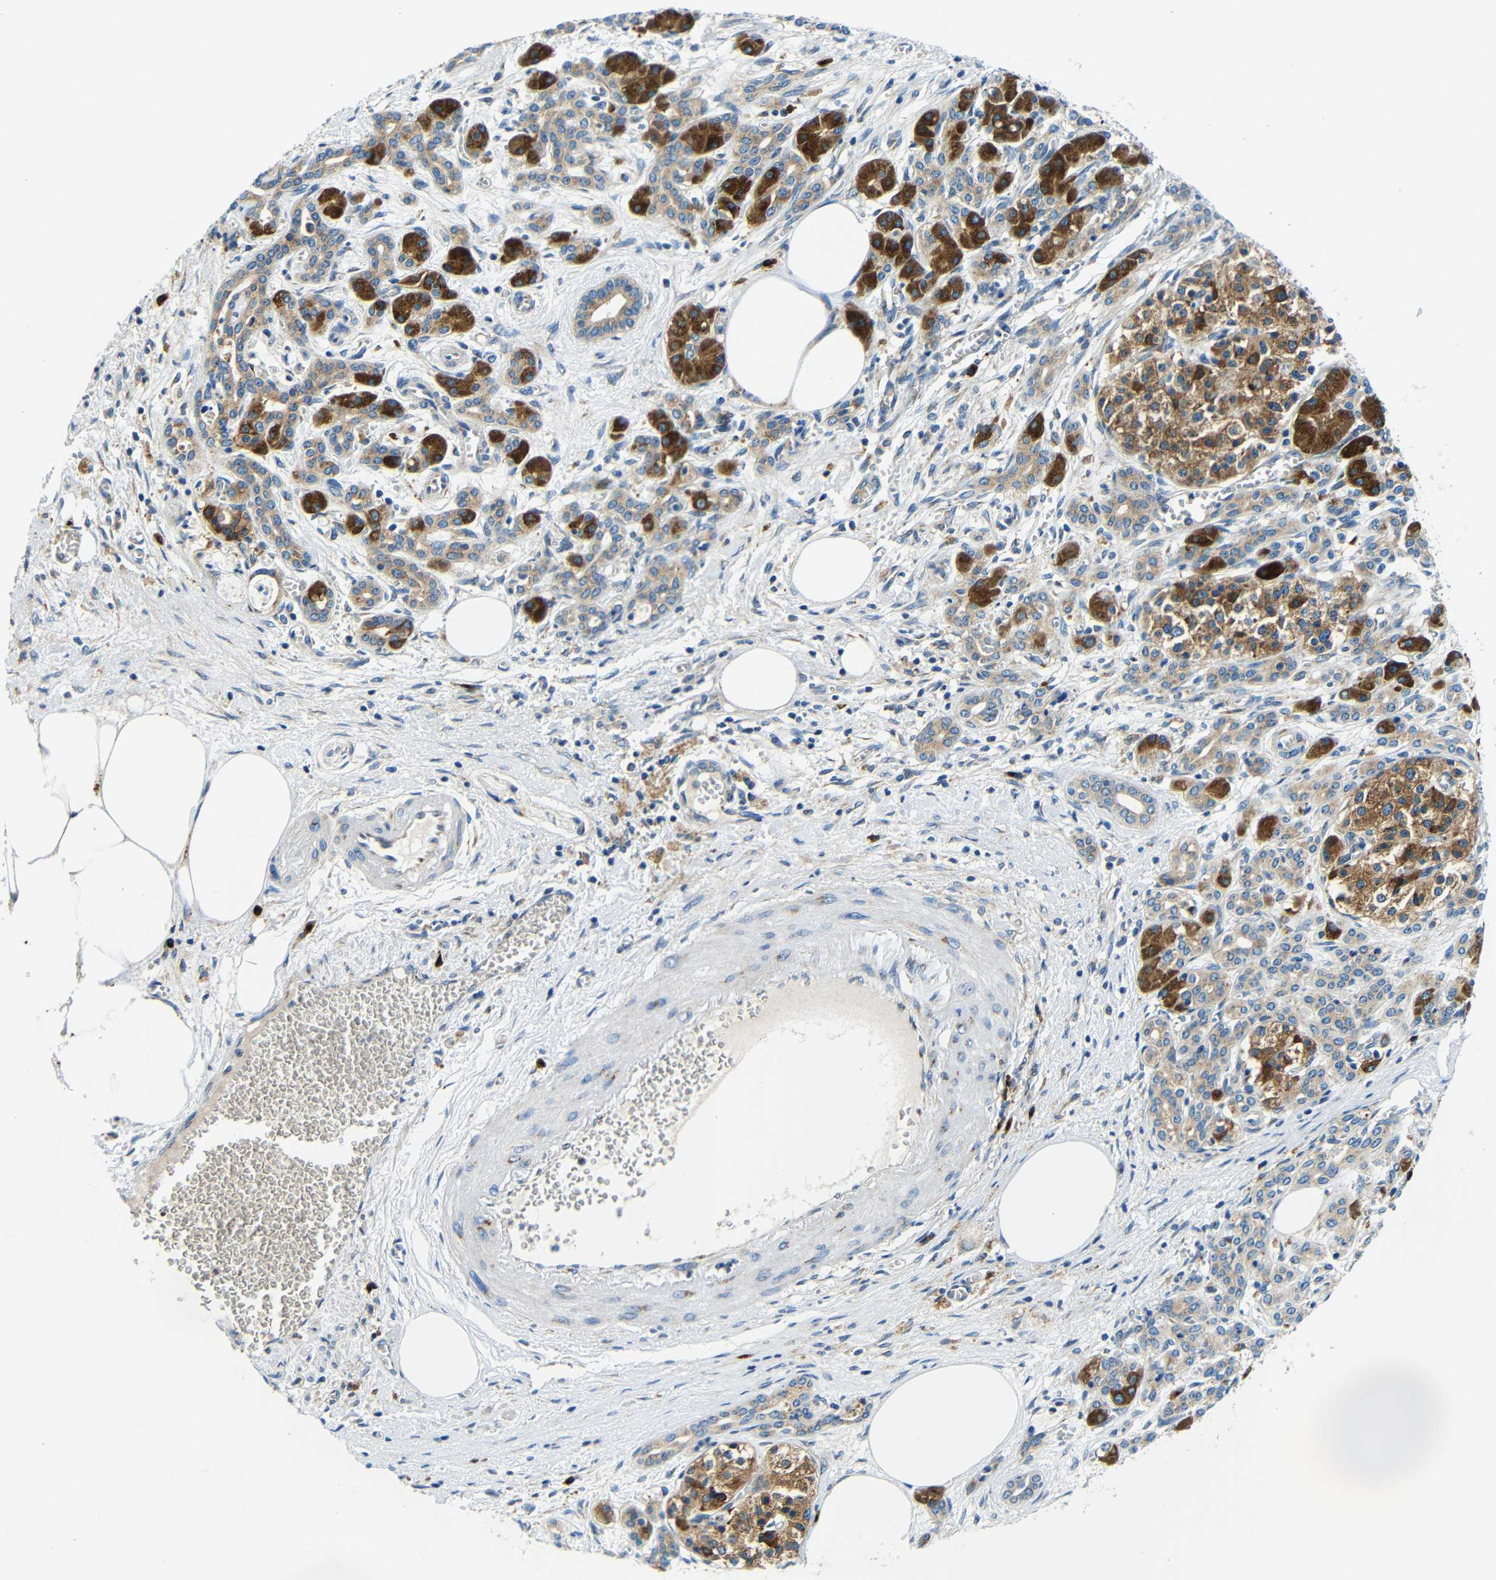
{"staining": {"intensity": "strong", "quantity": "25%-75%", "location": "cytoplasmic/membranous"}, "tissue": "pancreatic cancer", "cell_type": "Tumor cells", "image_type": "cancer", "snomed": [{"axis": "morphology", "description": "Adenocarcinoma, NOS"}, {"axis": "topography", "description": "Pancreas"}], "caption": "An image of pancreatic cancer (adenocarcinoma) stained for a protein demonstrates strong cytoplasmic/membranous brown staining in tumor cells.", "gene": "USO1", "patient": {"sex": "female", "age": 70}}